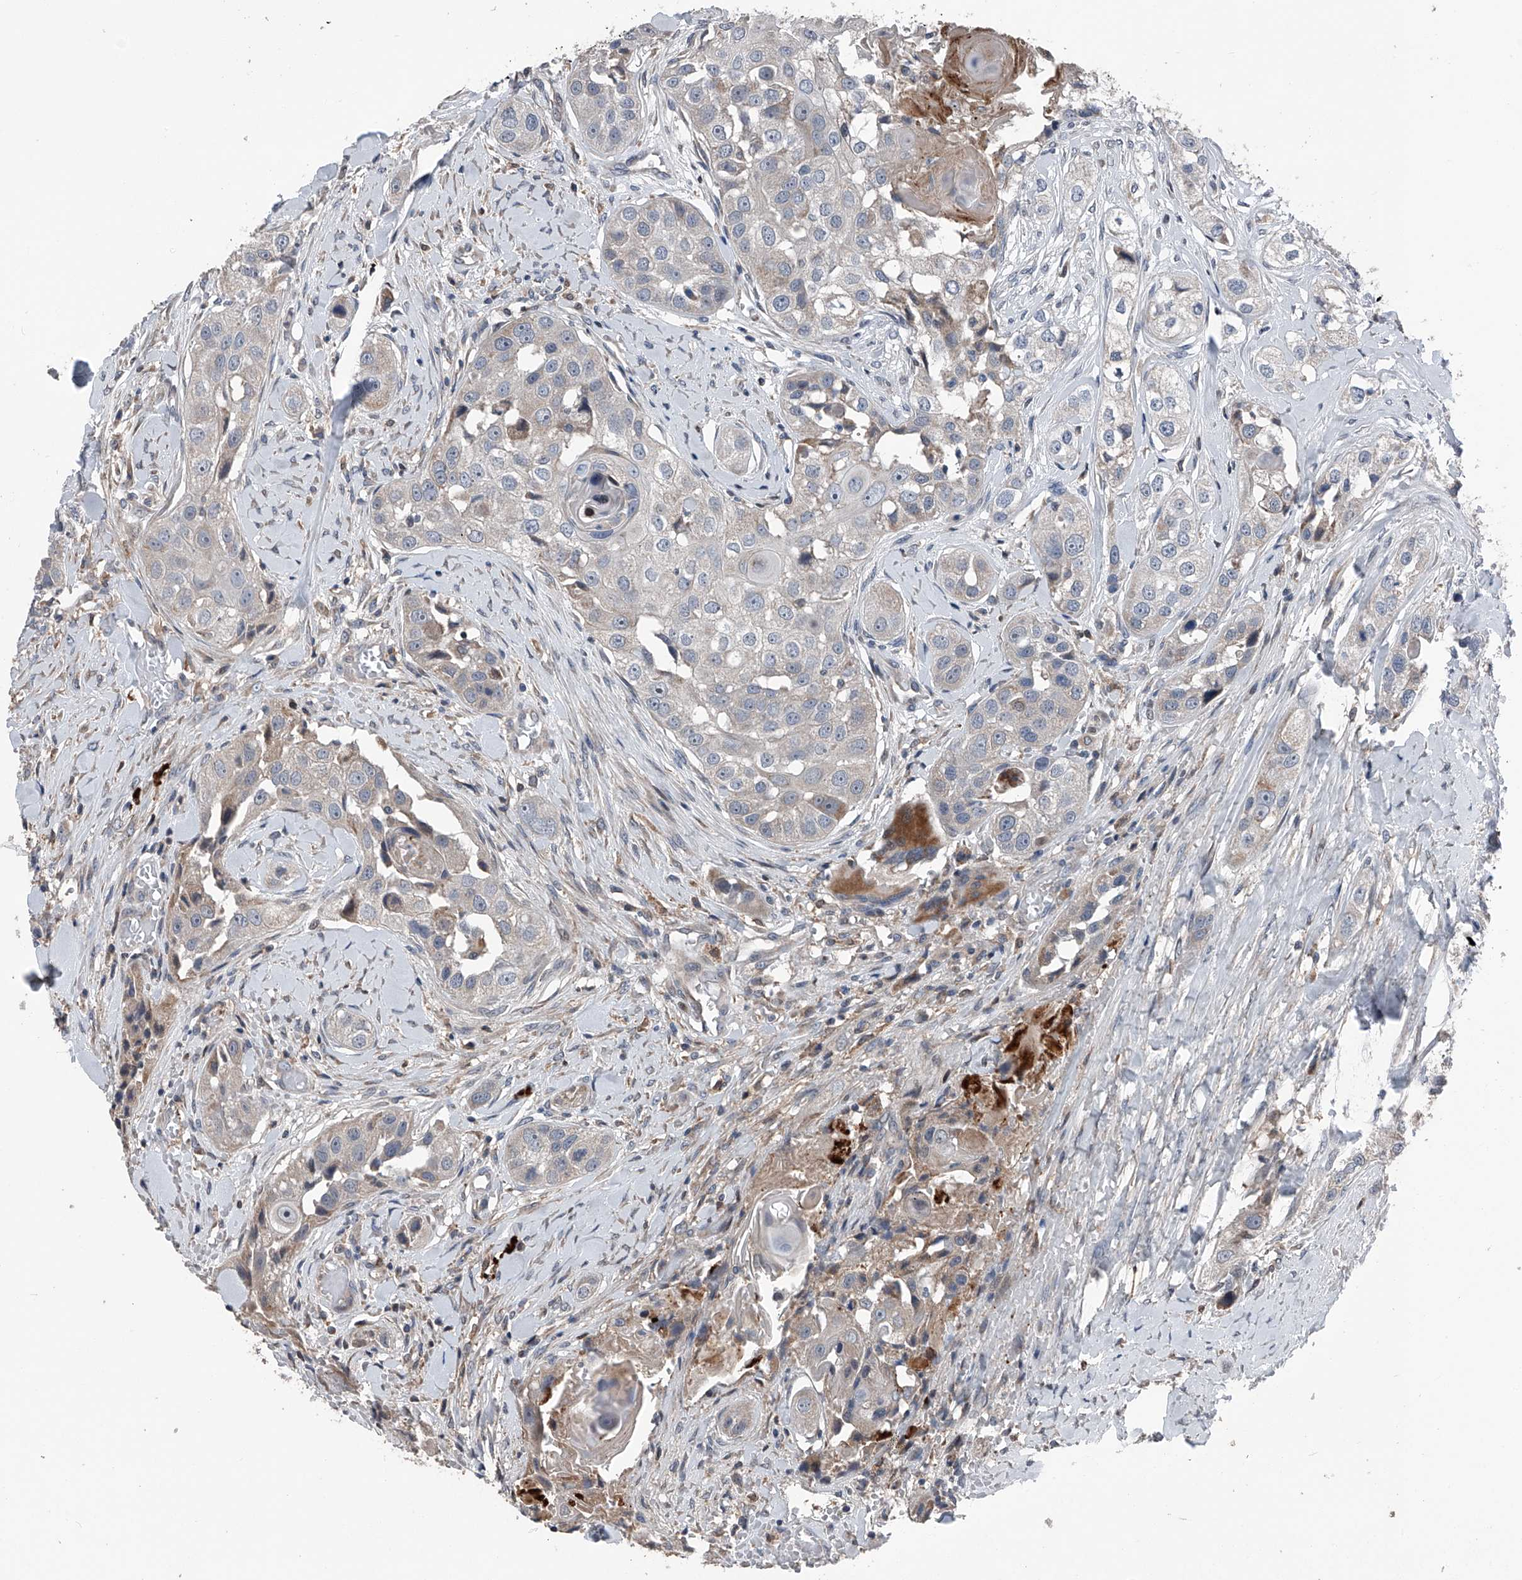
{"staining": {"intensity": "weak", "quantity": "<25%", "location": "cytoplasmic/membranous"}, "tissue": "head and neck cancer", "cell_type": "Tumor cells", "image_type": "cancer", "snomed": [{"axis": "morphology", "description": "Normal tissue, NOS"}, {"axis": "morphology", "description": "Squamous cell carcinoma, NOS"}, {"axis": "topography", "description": "Skeletal muscle"}, {"axis": "topography", "description": "Head-Neck"}], "caption": "Immunohistochemistry (IHC) histopathology image of human head and neck squamous cell carcinoma stained for a protein (brown), which displays no expression in tumor cells.", "gene": "DST", "patient": {"sex": "male", "age": 51}}